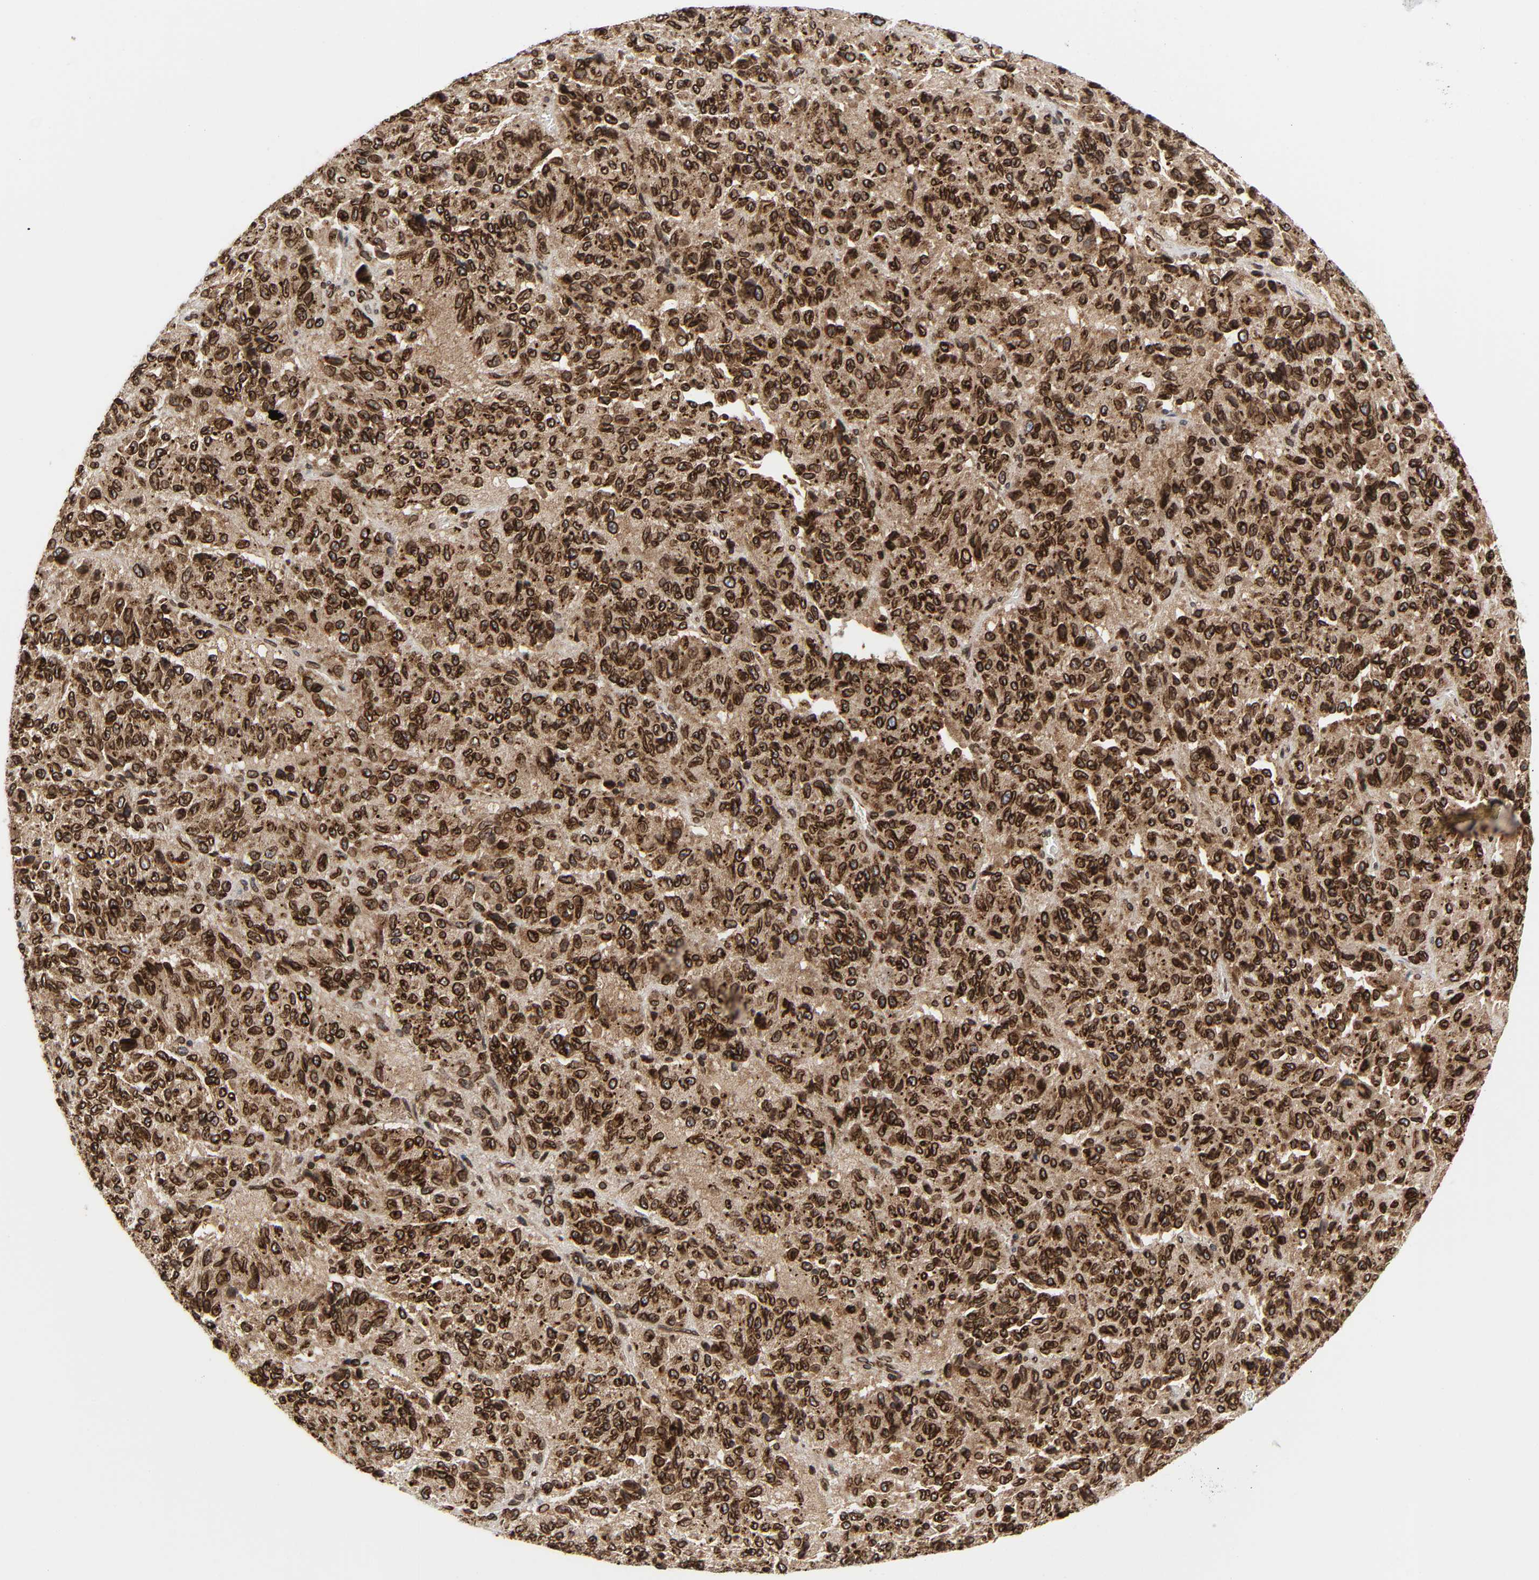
{"staining": {"intensity": "strong", "quantity": ">75%", "location": "cytoplasmic/membranous,nuclear"}, "tissue": "melanoma", "cell_type": "Tumor cells", "image_type": "cancer", "snomed": [{"axis": "morphology", "description": "Malignant melanoma, Metastatic site"}, {"axis": "topography", "description": "Lung"}], "caption": "Tumor cells exhibit high levels of strong cytoplasmic/membranous and nuclear staining in approximately >75% of cells in melanoma.", "gene": "RANGAP1", "patient": {"sex": "male", "age": 64}}